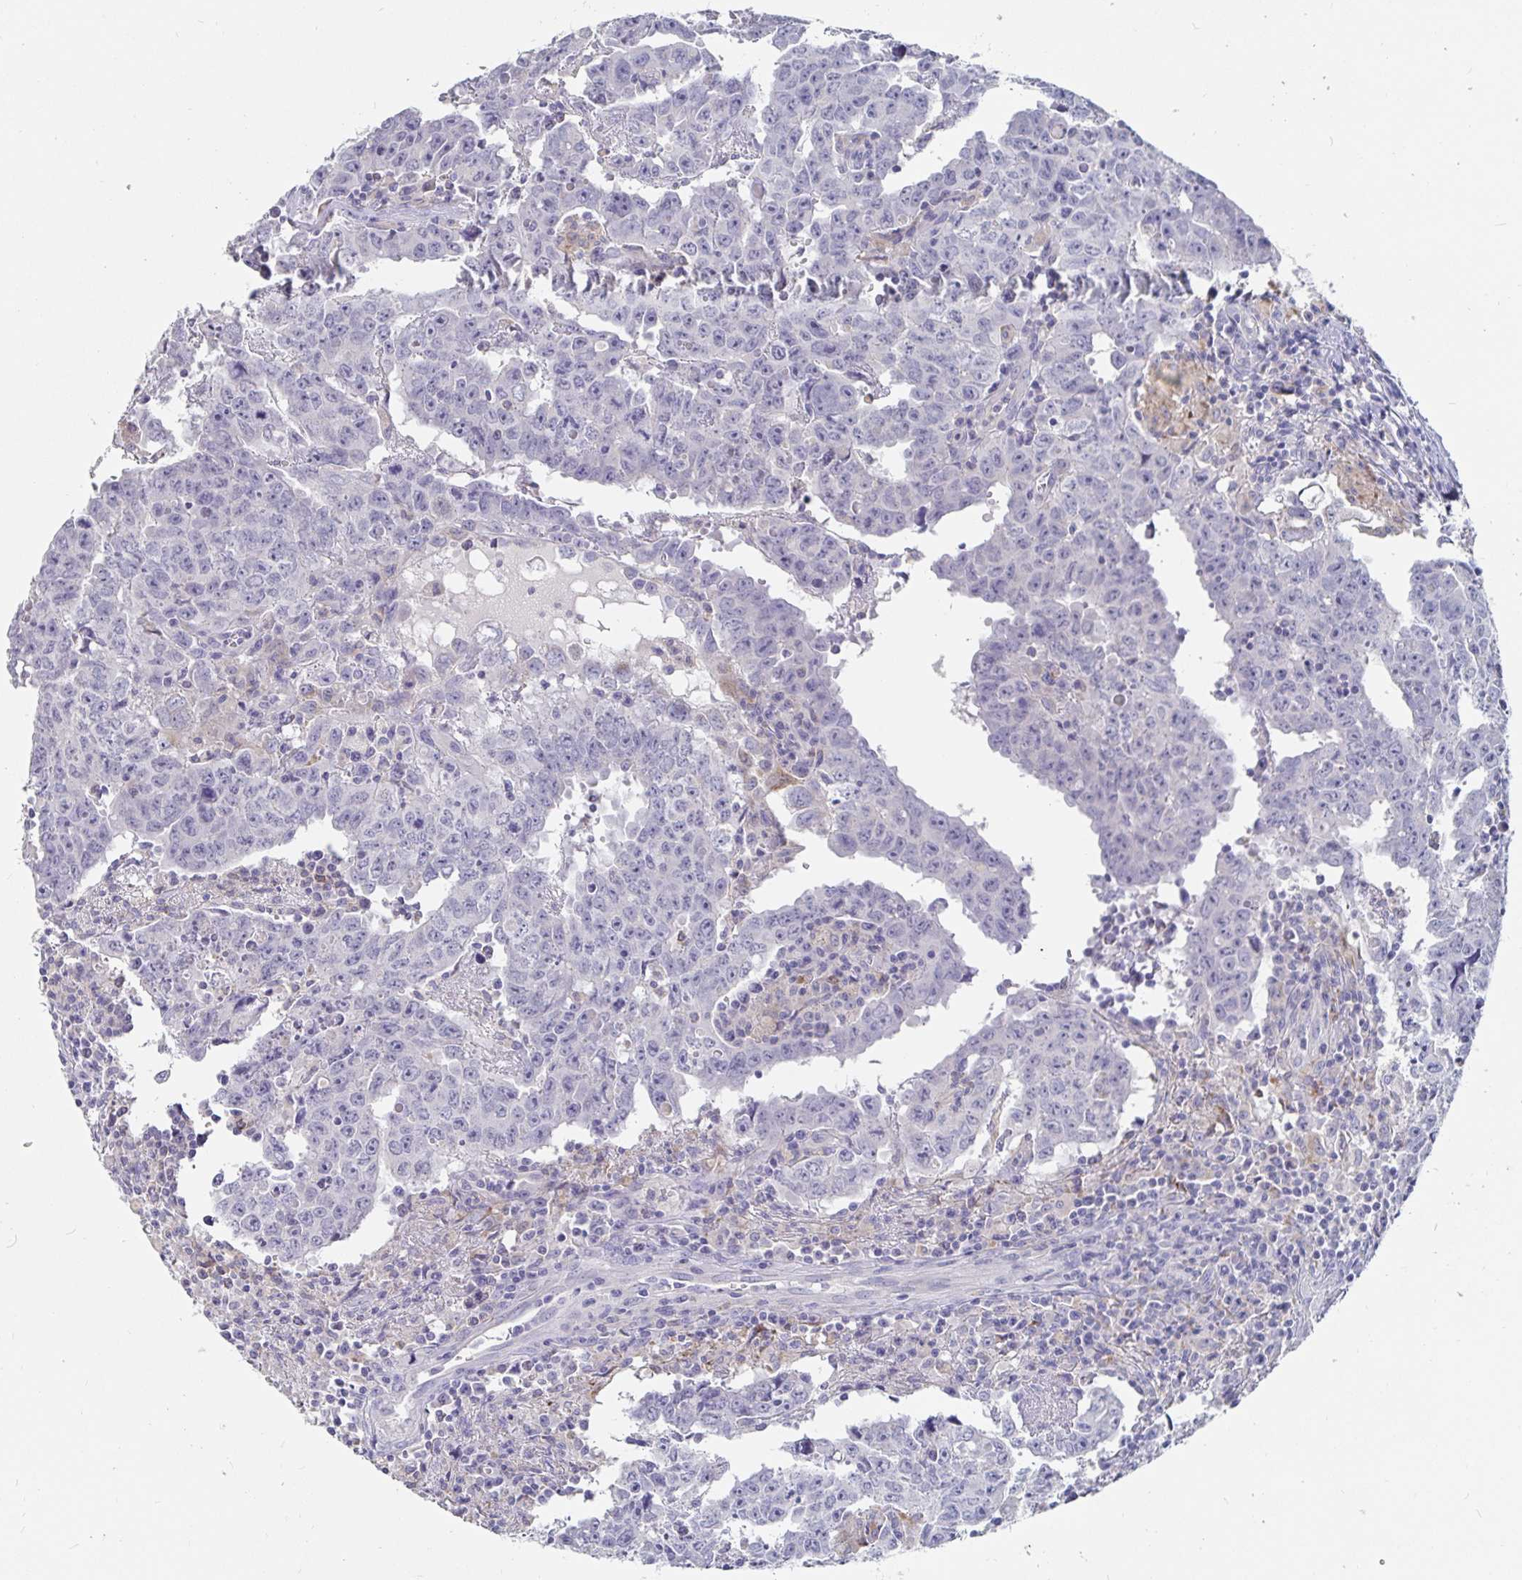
{"staining": {"intensity": "negative", "quantity": "none", "location": "none"}, "tissue": "testis cancer", "cell_type": "Tumor cells", "image_type": "cancer", "snomed": [{"axis": "morphology", "description": "Carcinoma, Embryonal, NOS"}, {"axis": "topography", "description": "Testis"}], "caption": "High magnification brightfield microscopy of testis cancer stained with DAB (brown) and counterstained with hematoxylin (blue): tumor cells show no significant positivity.", "gene": "SPPL3", "patient": {"sex": "male", "age": 22}}